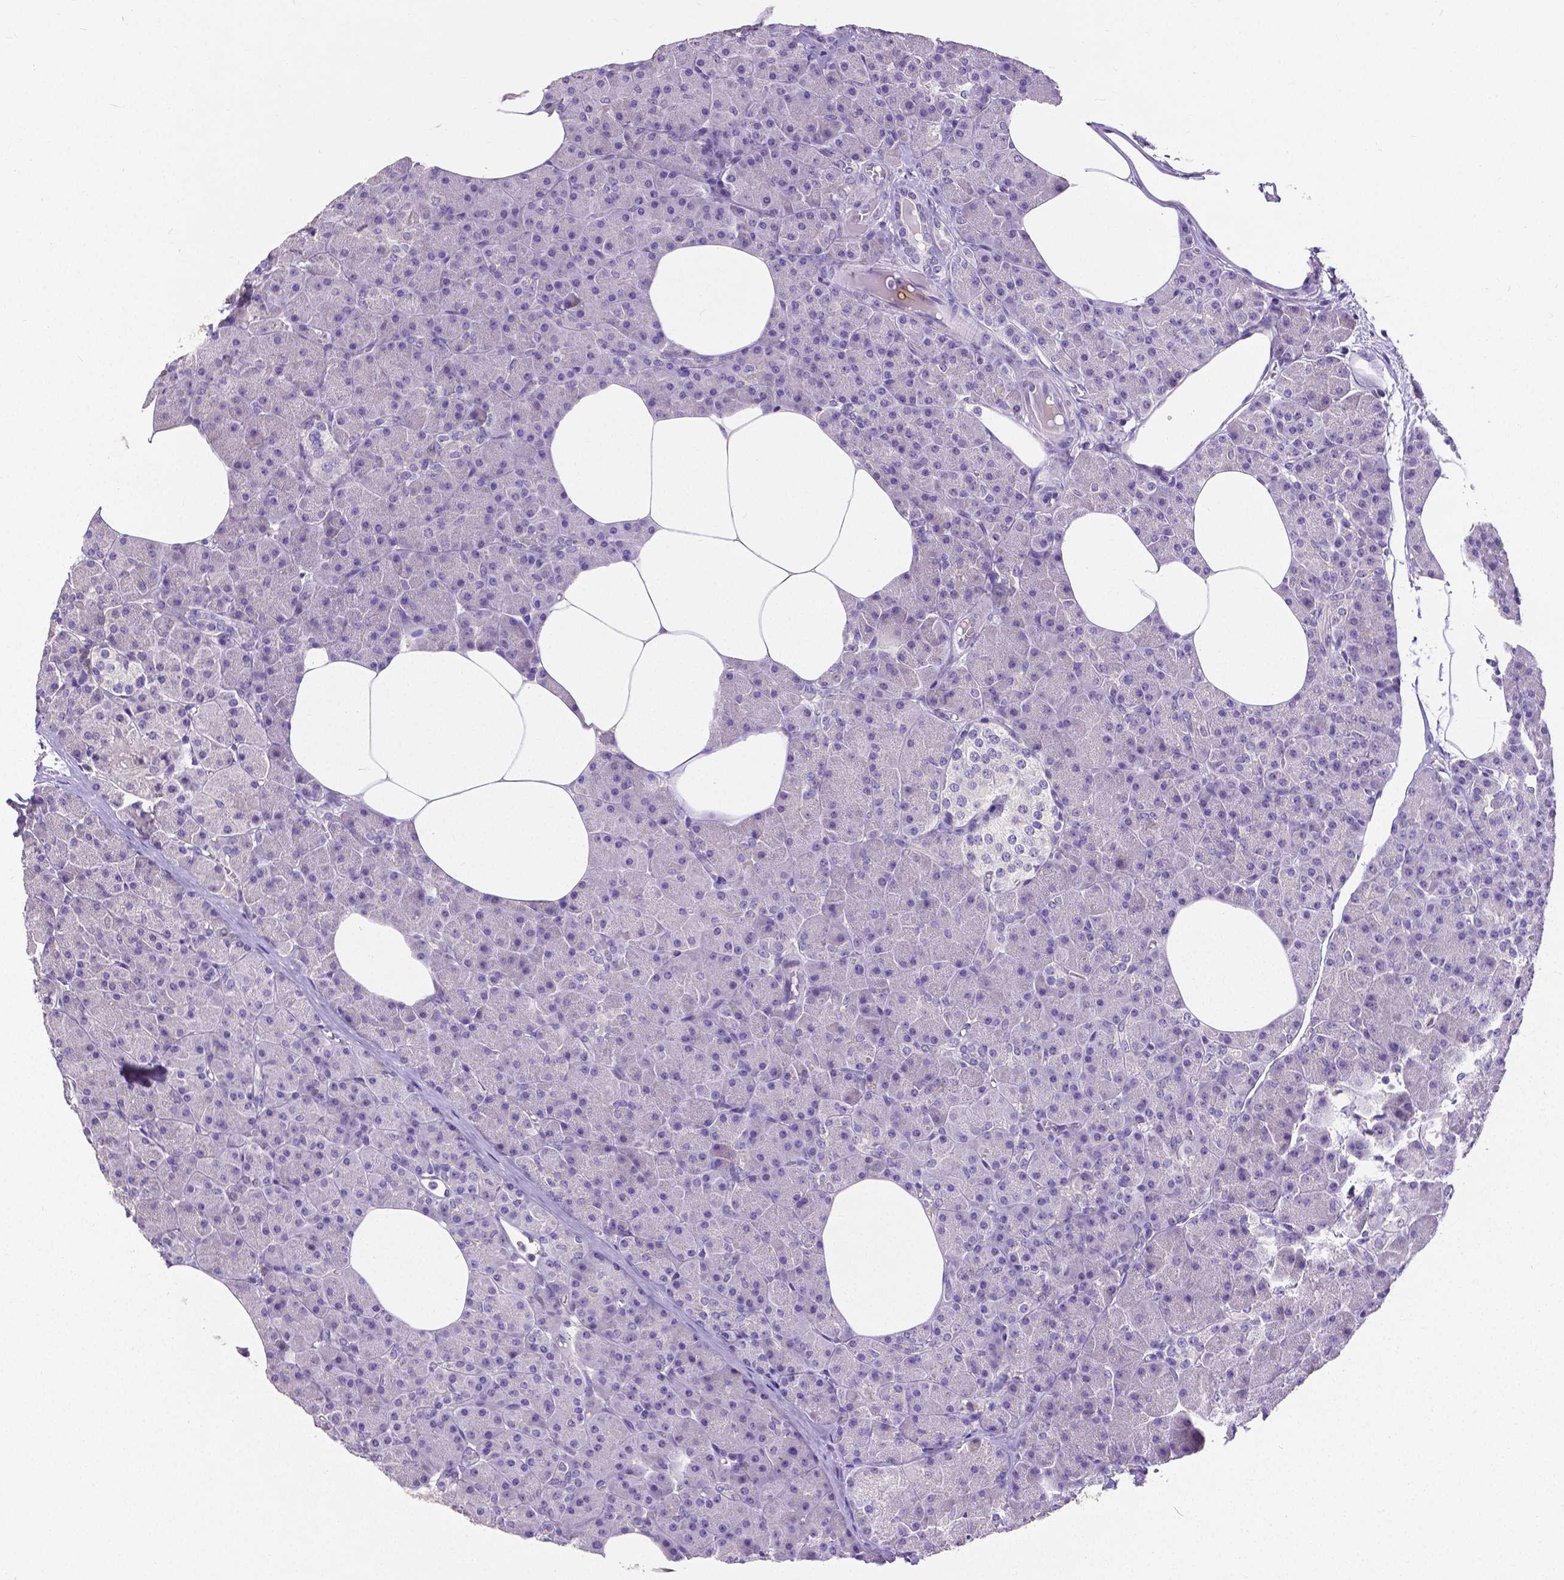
{"staining": {"intensity": "weak", "quantity": "<25%", "location": "cytoplasmic/membranous"}, "tissue": "pancreas", "cell_type": "Exocrine glandular cells", "image_type": "normal", "snomed": [{"axis": "morphology", "description": "Normal tissue, NOS"}, {"axis": "topography", "description": "Pancreas"}], "caption": "This is an IHC image of benign human pancreas. There is no staining in exocrine glandular cells.", "gene": "CD4", "patient": {"sex": "female", "age": 45}}